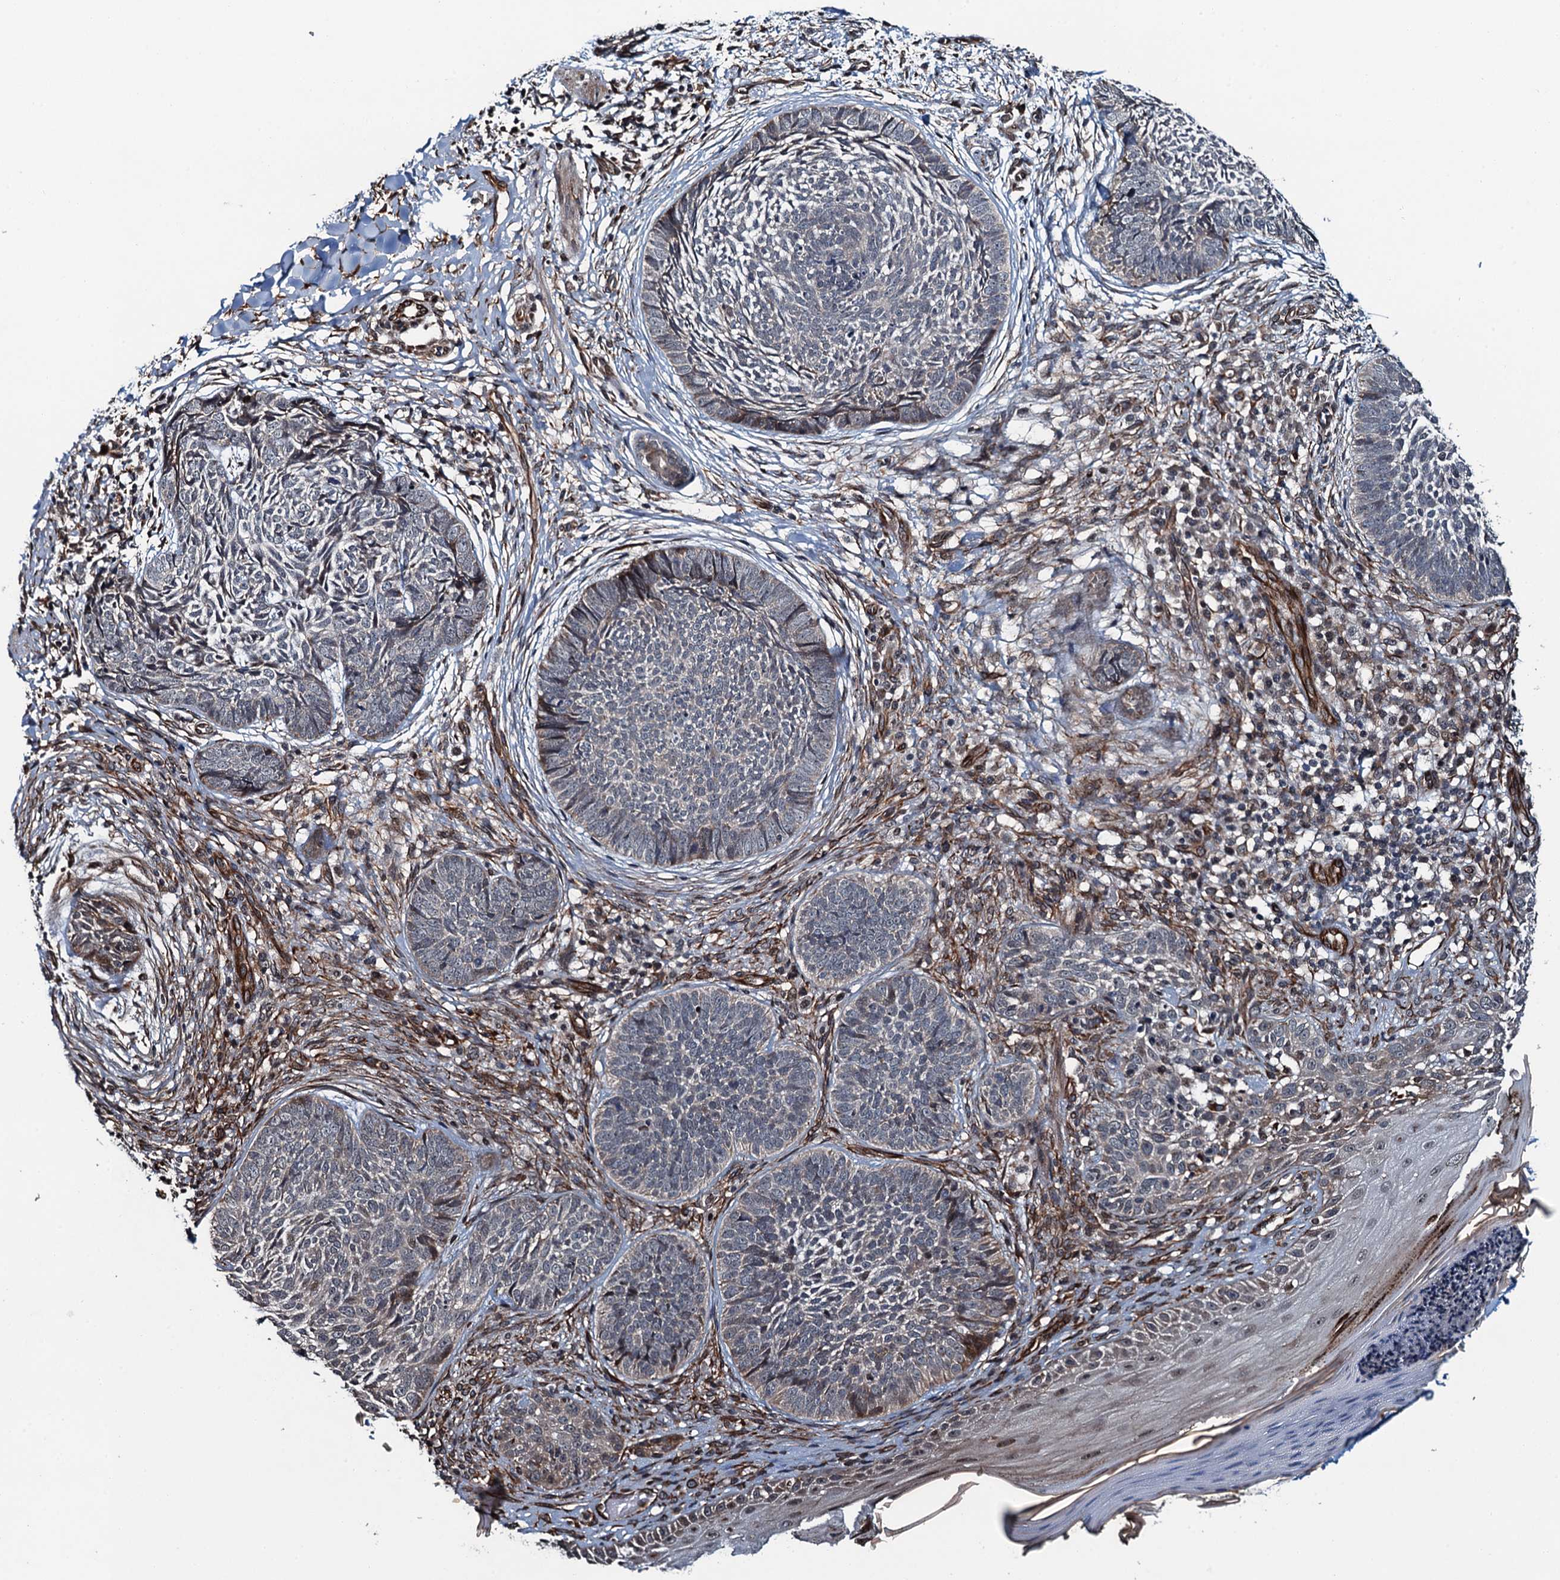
{"staining": {"intensity": "negative", "quantity": "none", "location": "none"}, "tissue": "skin cancer", "cell_type": "Tumor cells", "image_type": "cancer", "snomed": [{"axis": "morphology", "description": "Basal cell carcinoma"}, {"axis": "topography", "description": "Skin"}], "caption": "This is a image of immunohistochemistry staining of basal cell carcinoma (skin), which shows no positivity in tumor cells.", "gene": "WHAMM", "patient": {"sex": "female", "age": 61}}